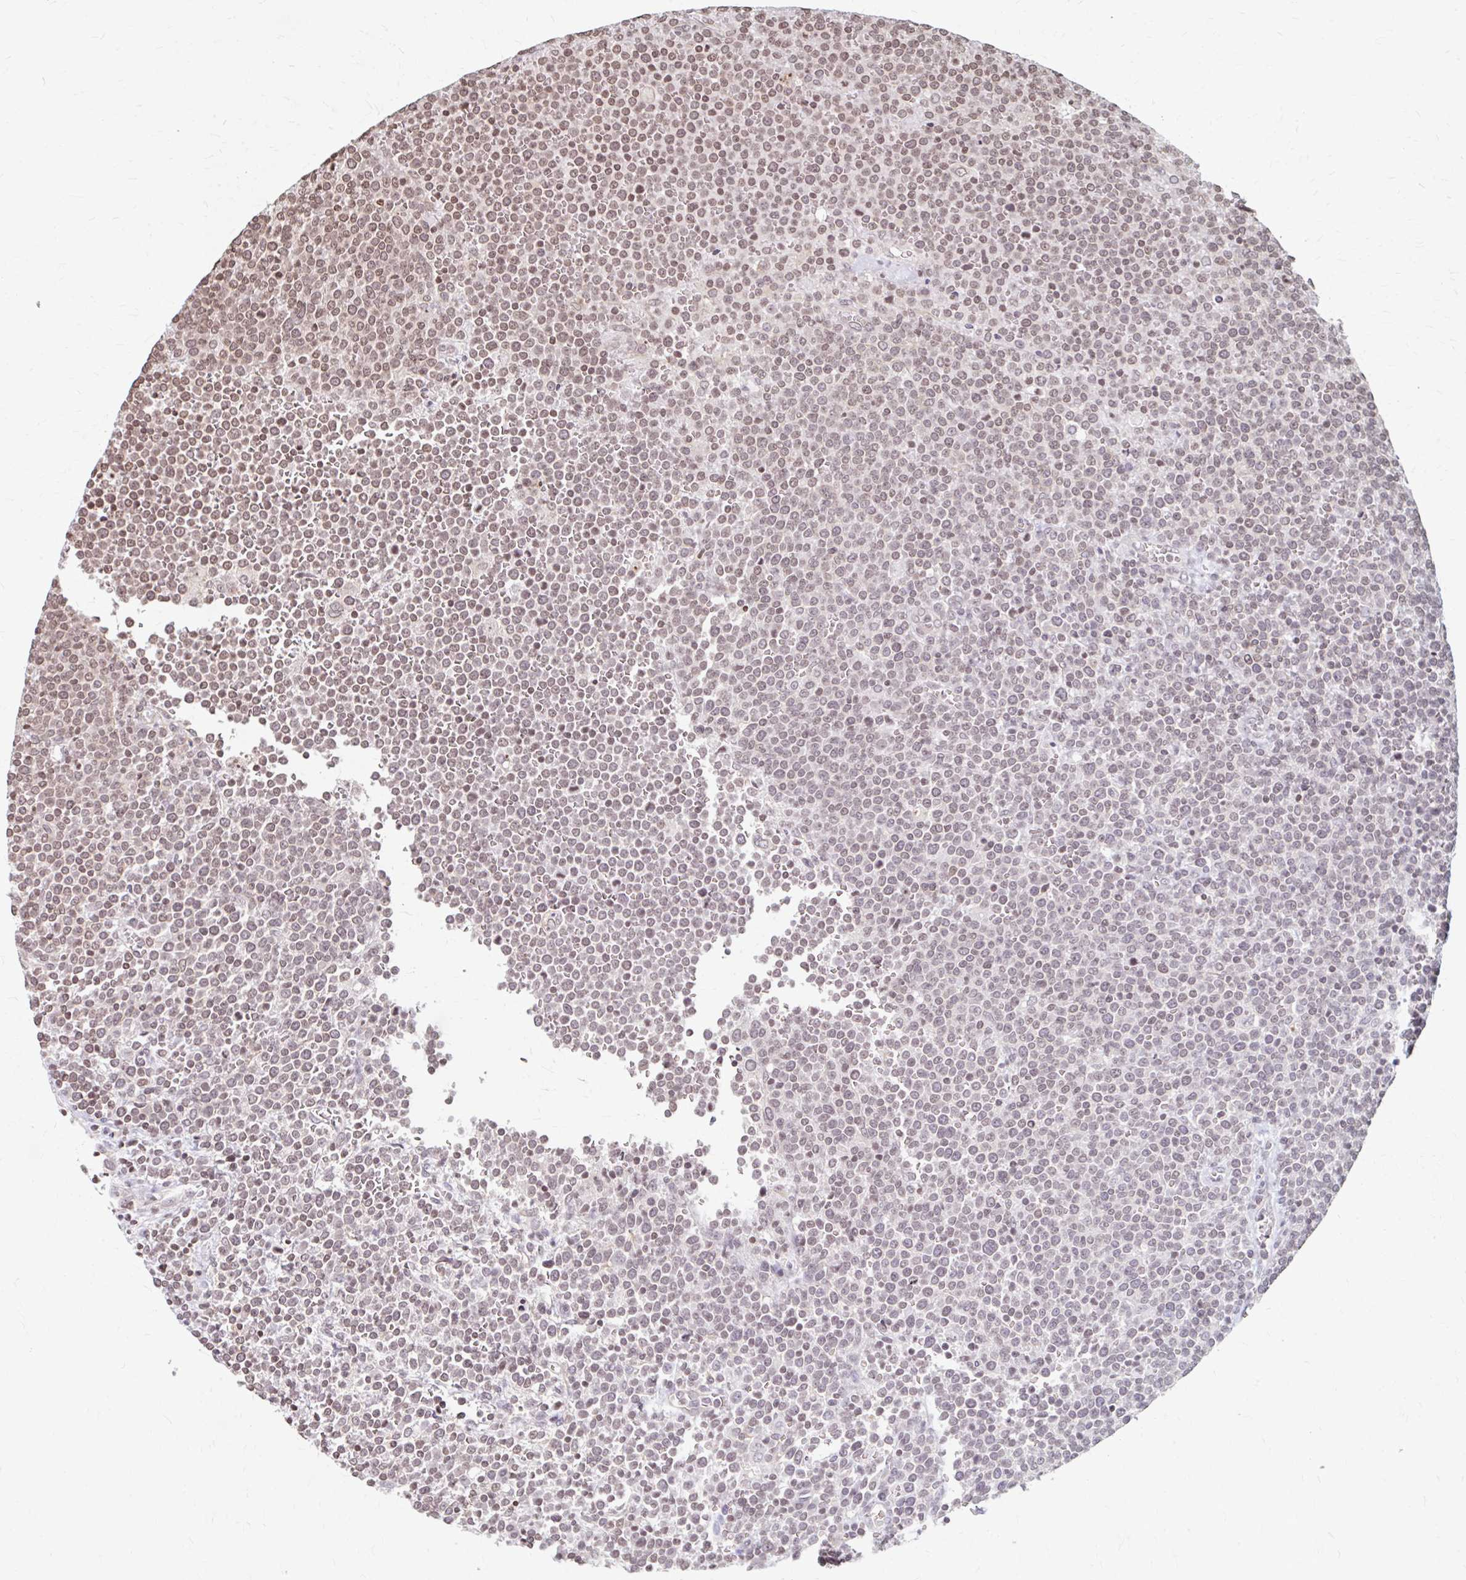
{"staining": {"intensity": "moderate", "quantity": ">75%", "location": "nuclear"}, "tissue": "lymphoma", "cell_type": "Tumor cells", "image_type": "cancer", "snomed": [{"axis": "morphology", "description": "Malignant lymphoma, non-Hodgkin's type, High grade"}, {"axis": "topography", "description": "Lymph node"}], "caption": "Protein expression analysis of human lymphoma reveals moderate nuclear expression in approximately >75% of tumor cells.", "gene": "ORC3", "patient": {"sex": "male", "age": 61}}